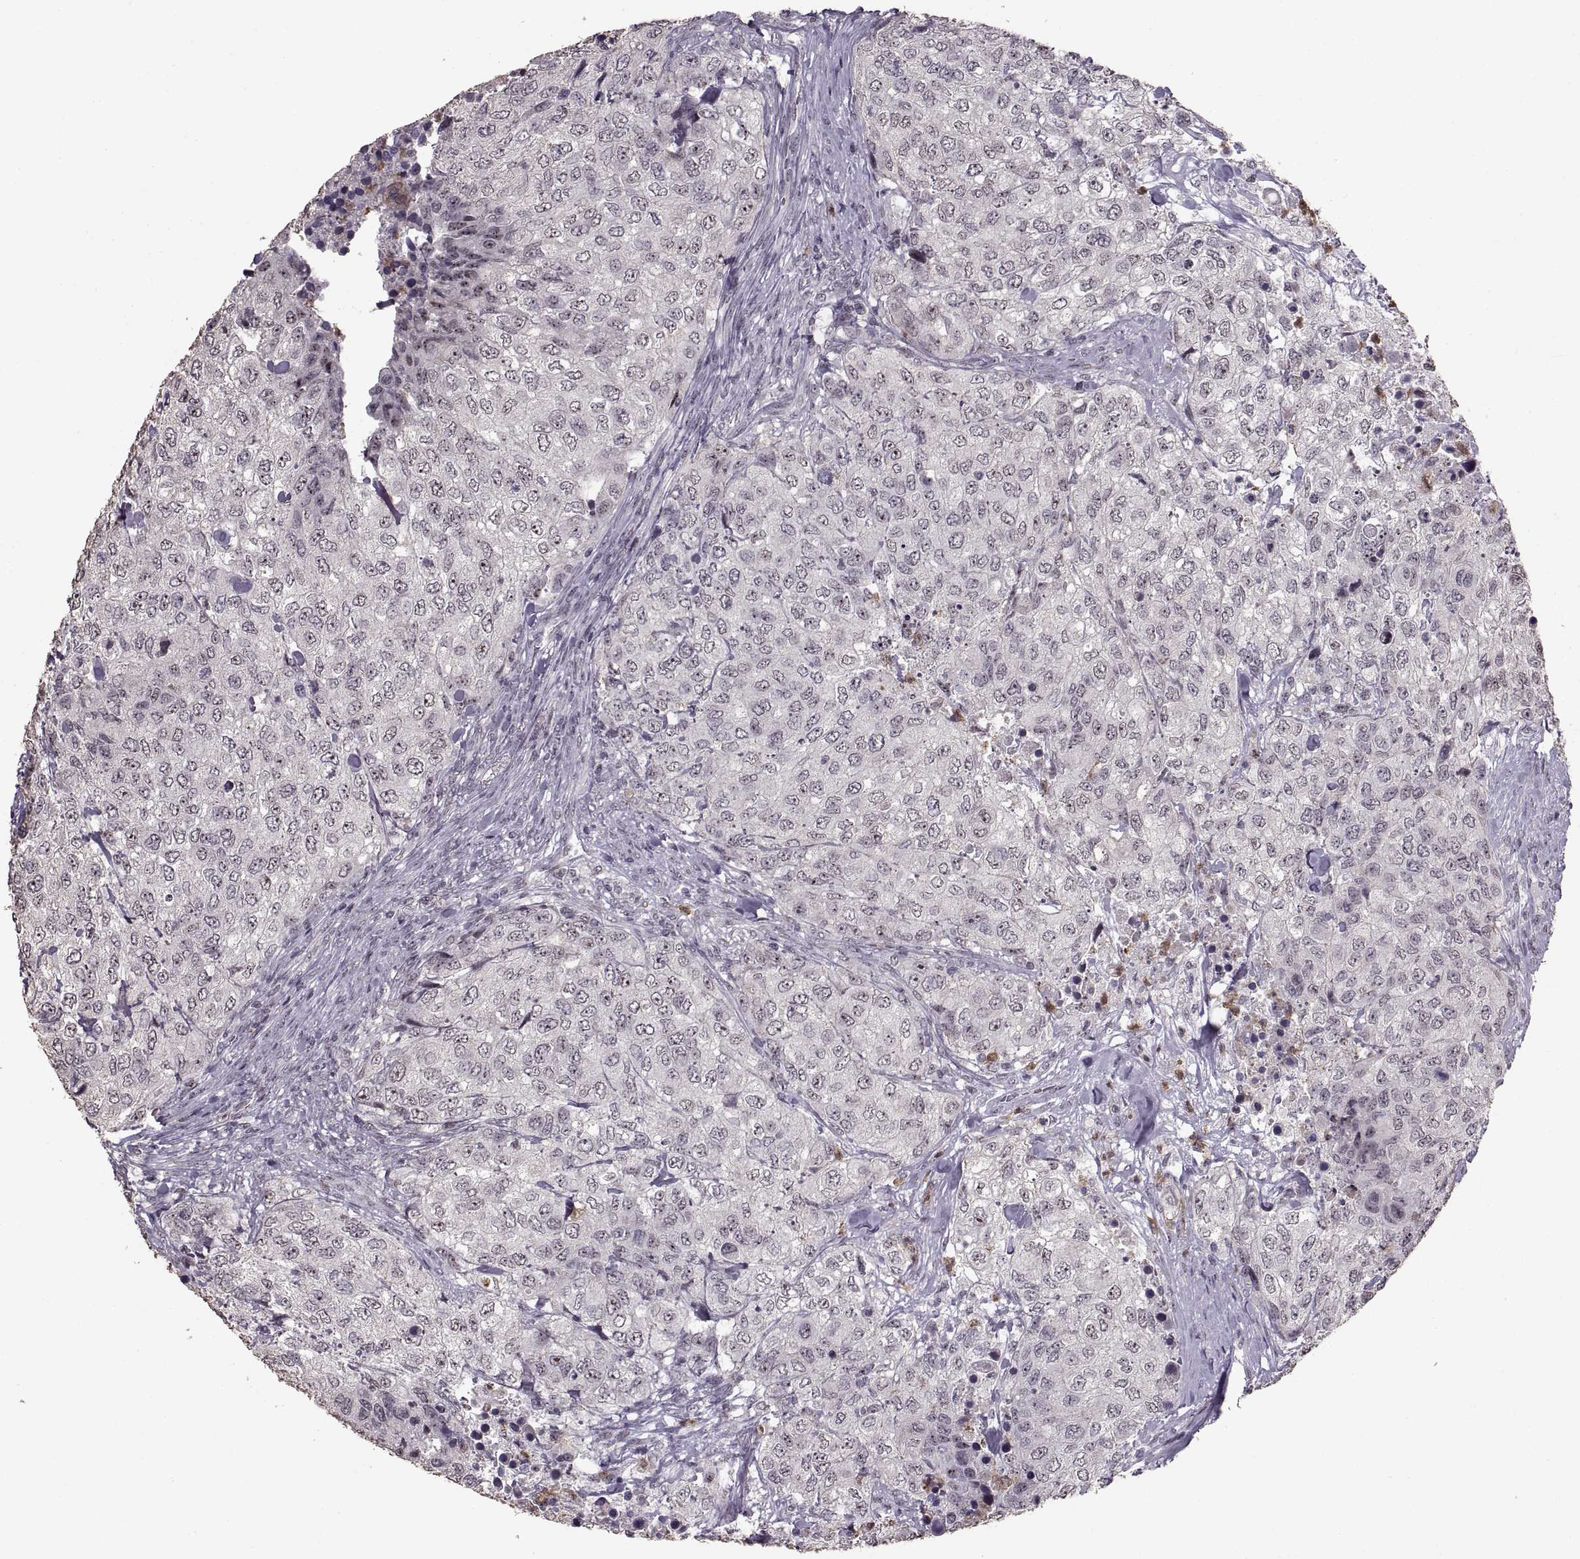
{"staining": {"intensity": "negative", "quantity": "none", "location": "none"}, "tissue": "urothelial cancer", "cell_type": "Tumor cells", "image_type": "cancer", "snomed": [{"axis": "morphology", "description": "Urothelial carcinoma, High grade"}, {"axis": "topography", "description": "Urinary bladder"}], "caption": "Immunohistochemical staining of human urothelial carcinoma (high-grade) reveals no significant staining in tumor cells.", "gene": "PALS1", "patient": {"sex": "female", "age": 78}}